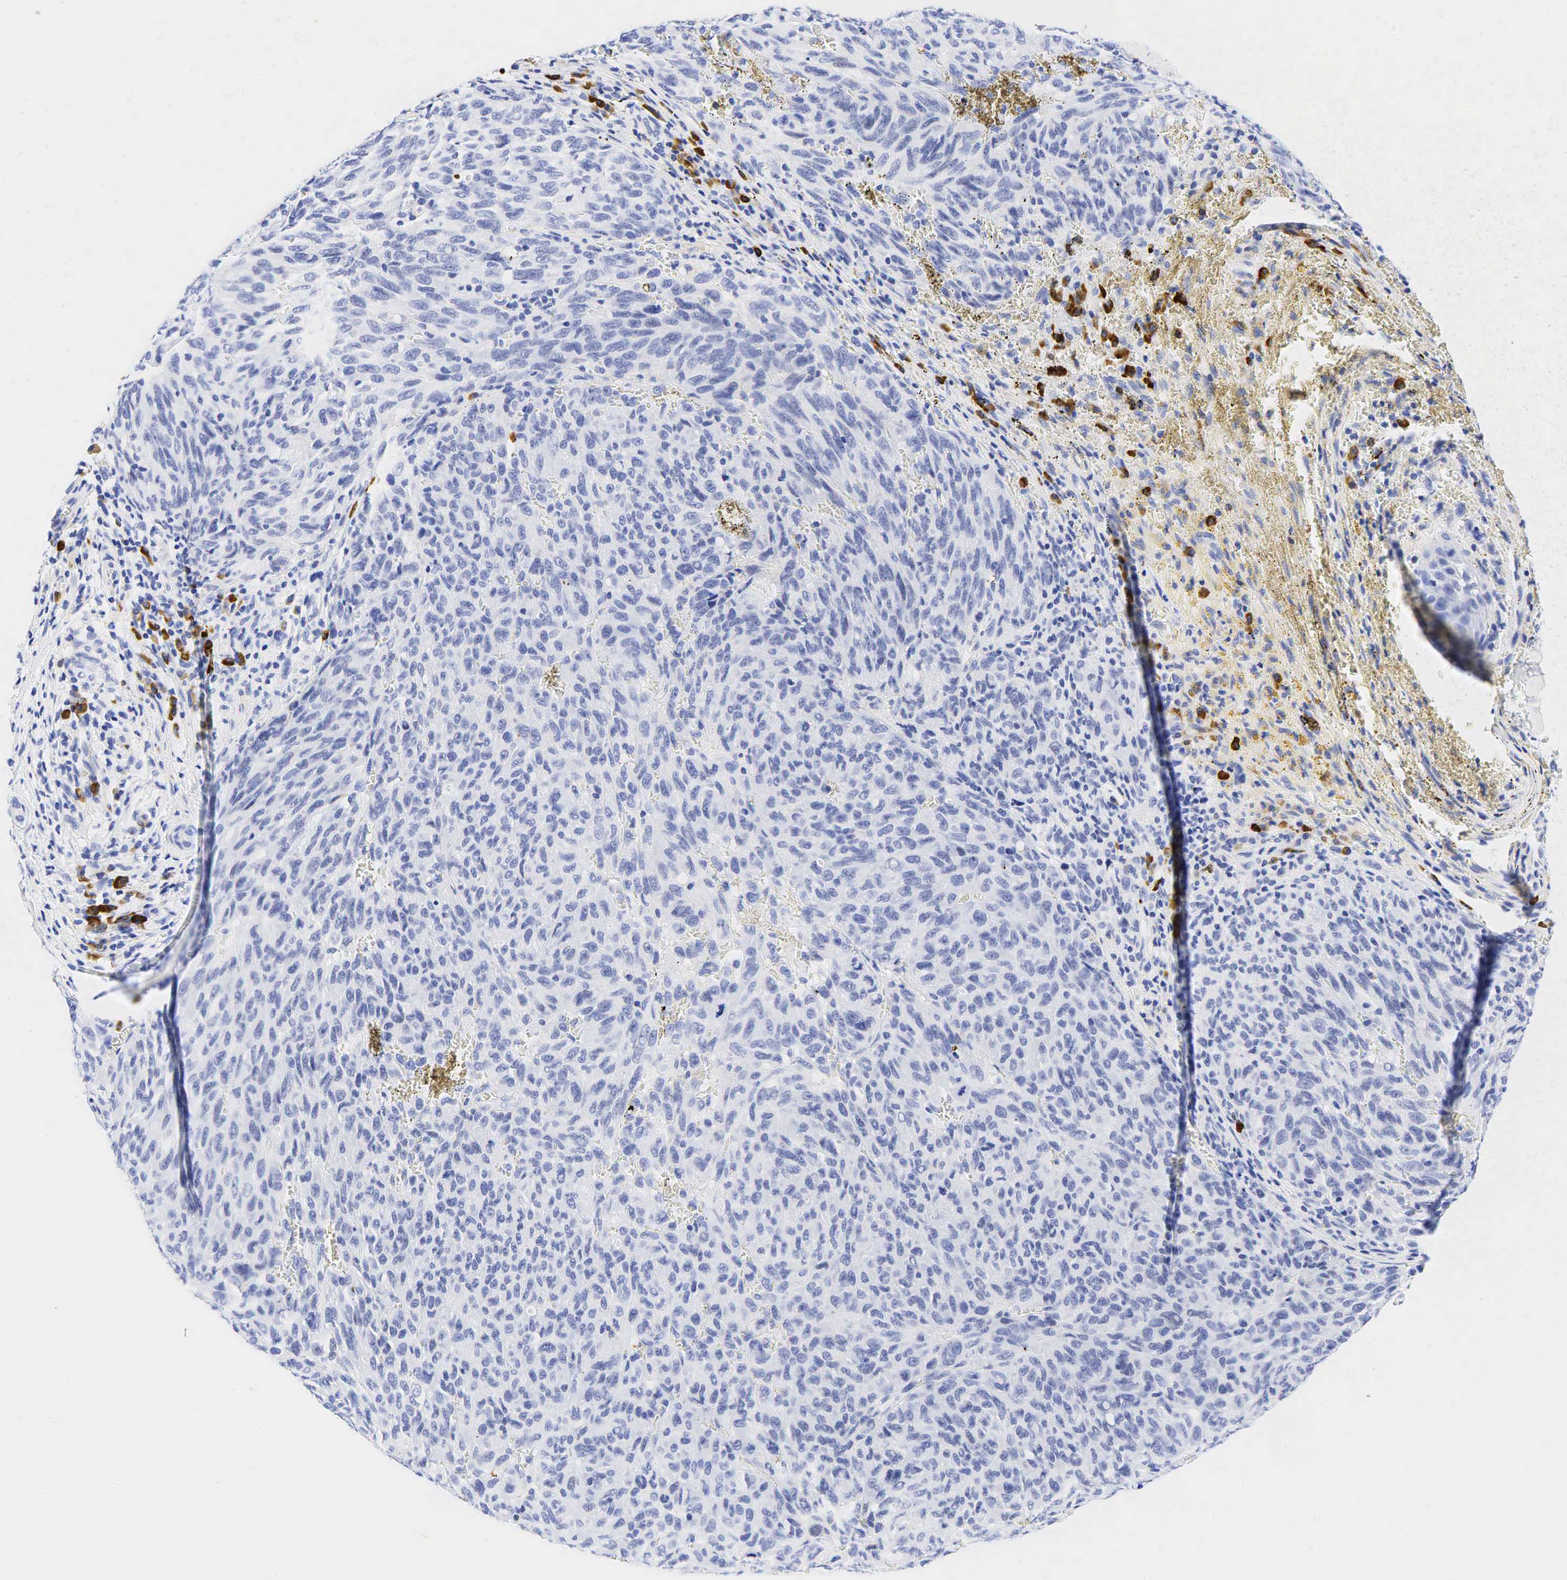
{"staining": {"intensity": "negative", "quantity": "none", "location": "none"}, "tissue": "melanoma", "cell_type": "Tumor cells", "image_type": "cancer", "snomed": [{"axis": "morphology", "description": "Malignant melanoma, NOS"}, {"axis": "topography", "description": "Skin"}], "caption": "Malignant melanoma was stained to show a protein in brown. There is no significant positivity in tumor cells.", "gene": "CD79A", "patient": {"sex": "male", "age": 76}}